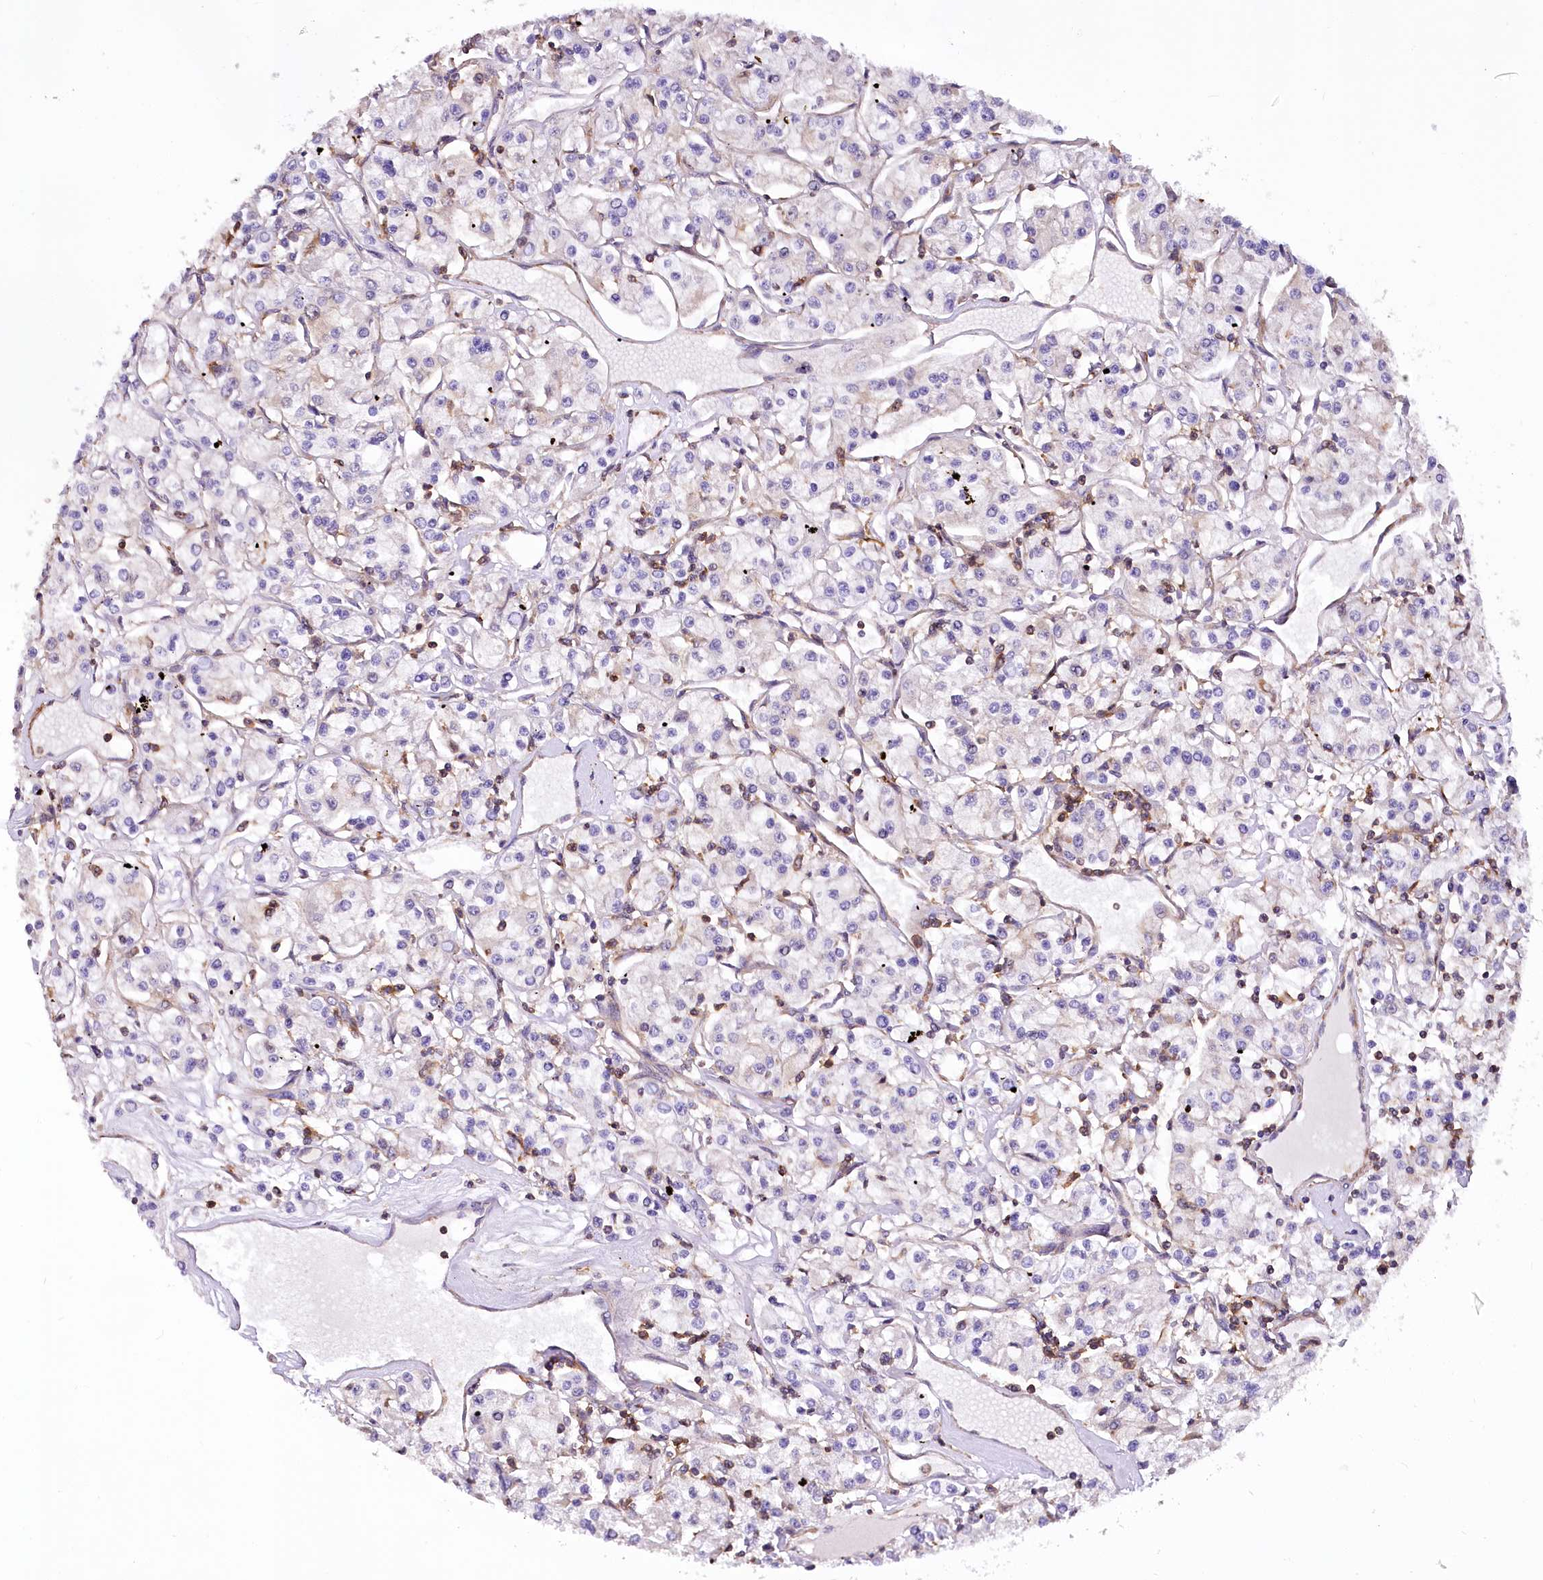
{"staining": {"intensity": "negative", "quantity": "none", "location": "none"}, "tissue": "renal cancer", "cell_type": "Tumor cells", "image_type": "cancer", "snomed": [{"axis": "morphology", "description": "Adenocarcinoma, NOS"}, {"axis": "topography", "description": "Kidney"}], "caption": "DAB immunohistochemical staining of renal cancer (adenocarcinoma) exhibits no significant expression in tumor cells. The staining was performed using DAB to visualize the protein expression in brown, while the nuclei were stained in blue with hematoxylin (Magnification: 20x).", "gene": "DPP3", "patient": {"sex": "female", "age": 59}}